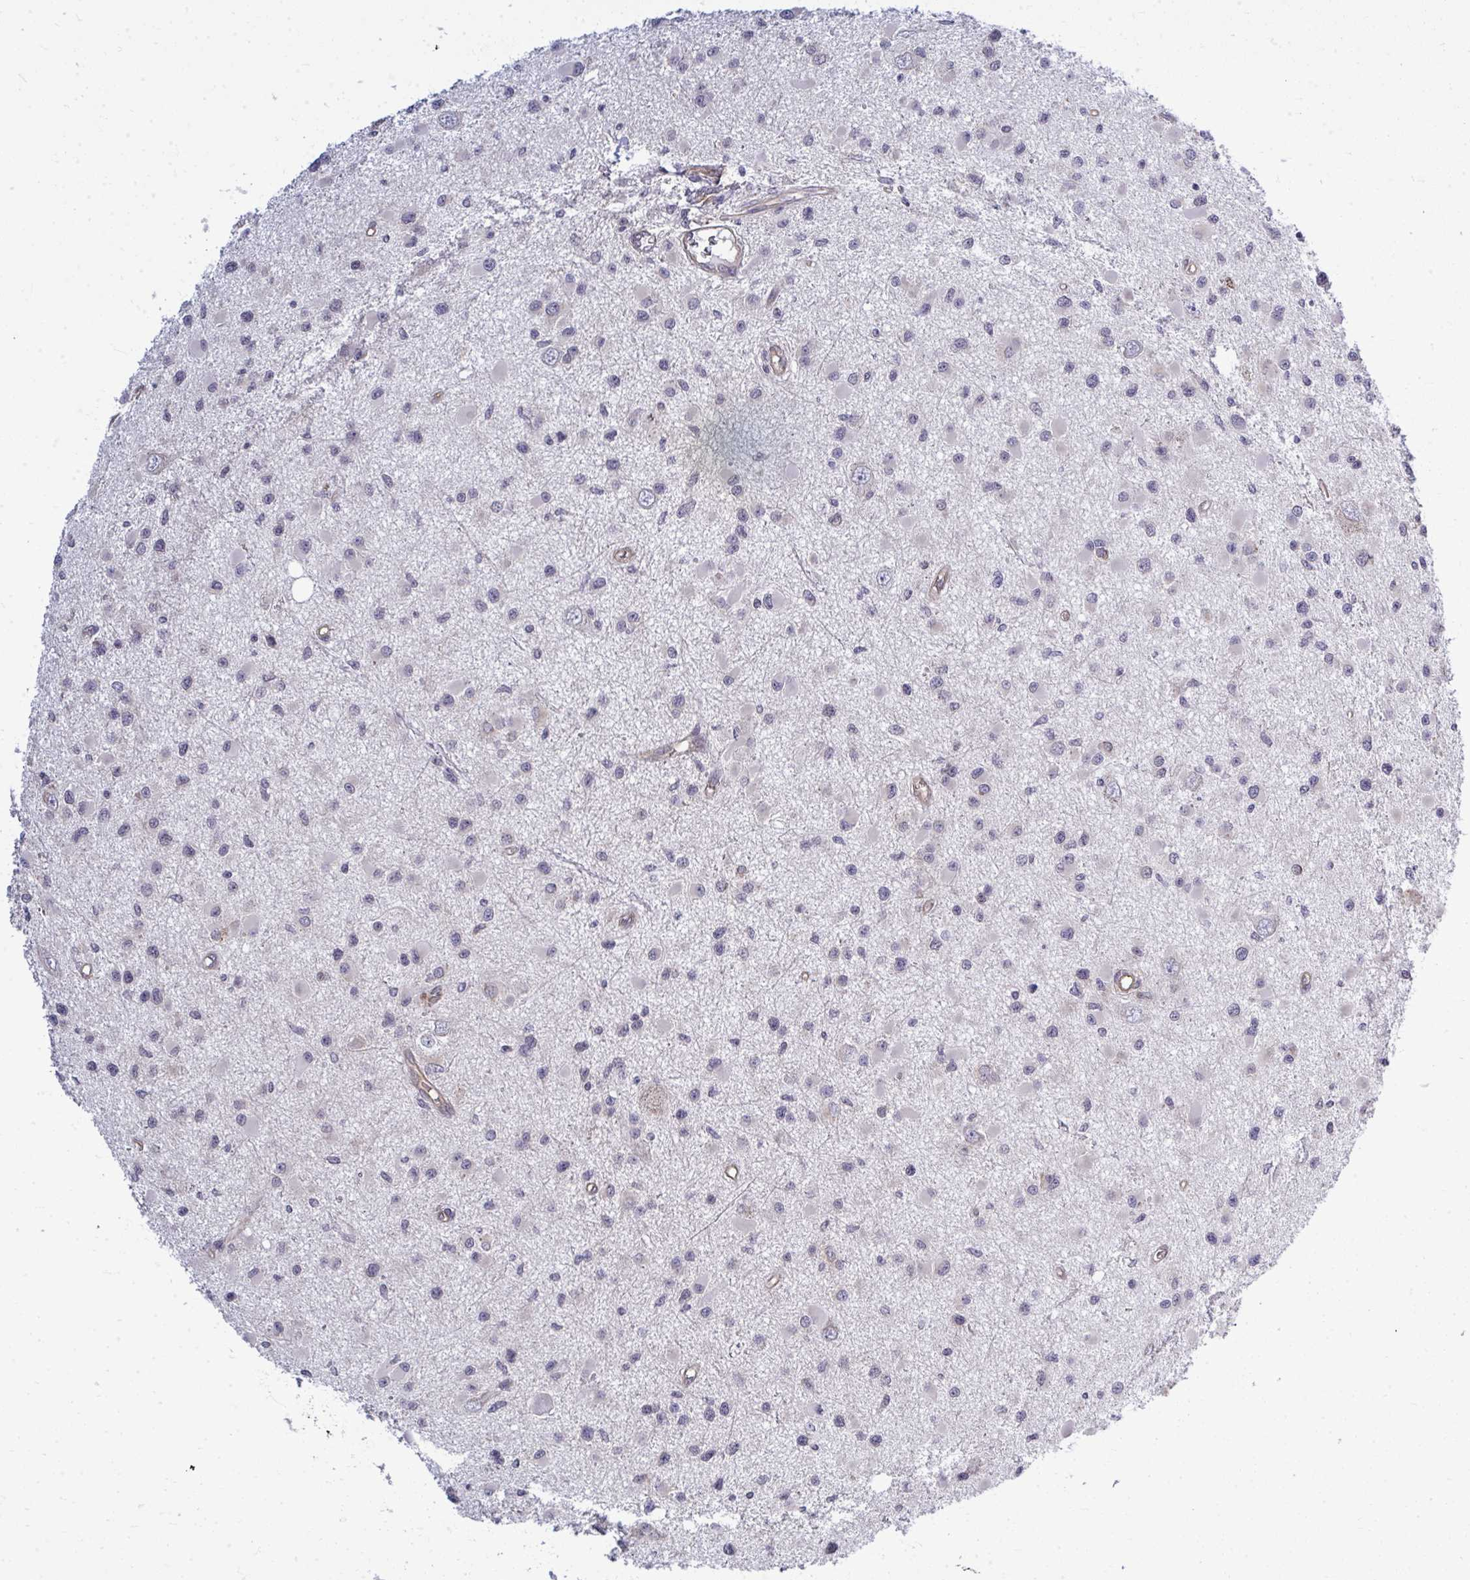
{"staining": {"intensity": "negative", "quantity": "none", "location": "none"}, "tissue": "glioma", "cell_type": "Tumor cells", "image_type": "cancer", "snomed": [{"axis": "morphology", "description": "Glioma, malignant, High grade"}, {"axis": "topography", "description": "Brain"}], "caption": "This is an immunohistochemistry photomicrograph of malignant glioma (high-grade). There is no staining in tumor cells.", "gene": "FUT10", "patient": {"sex": "male", "age": 54}}